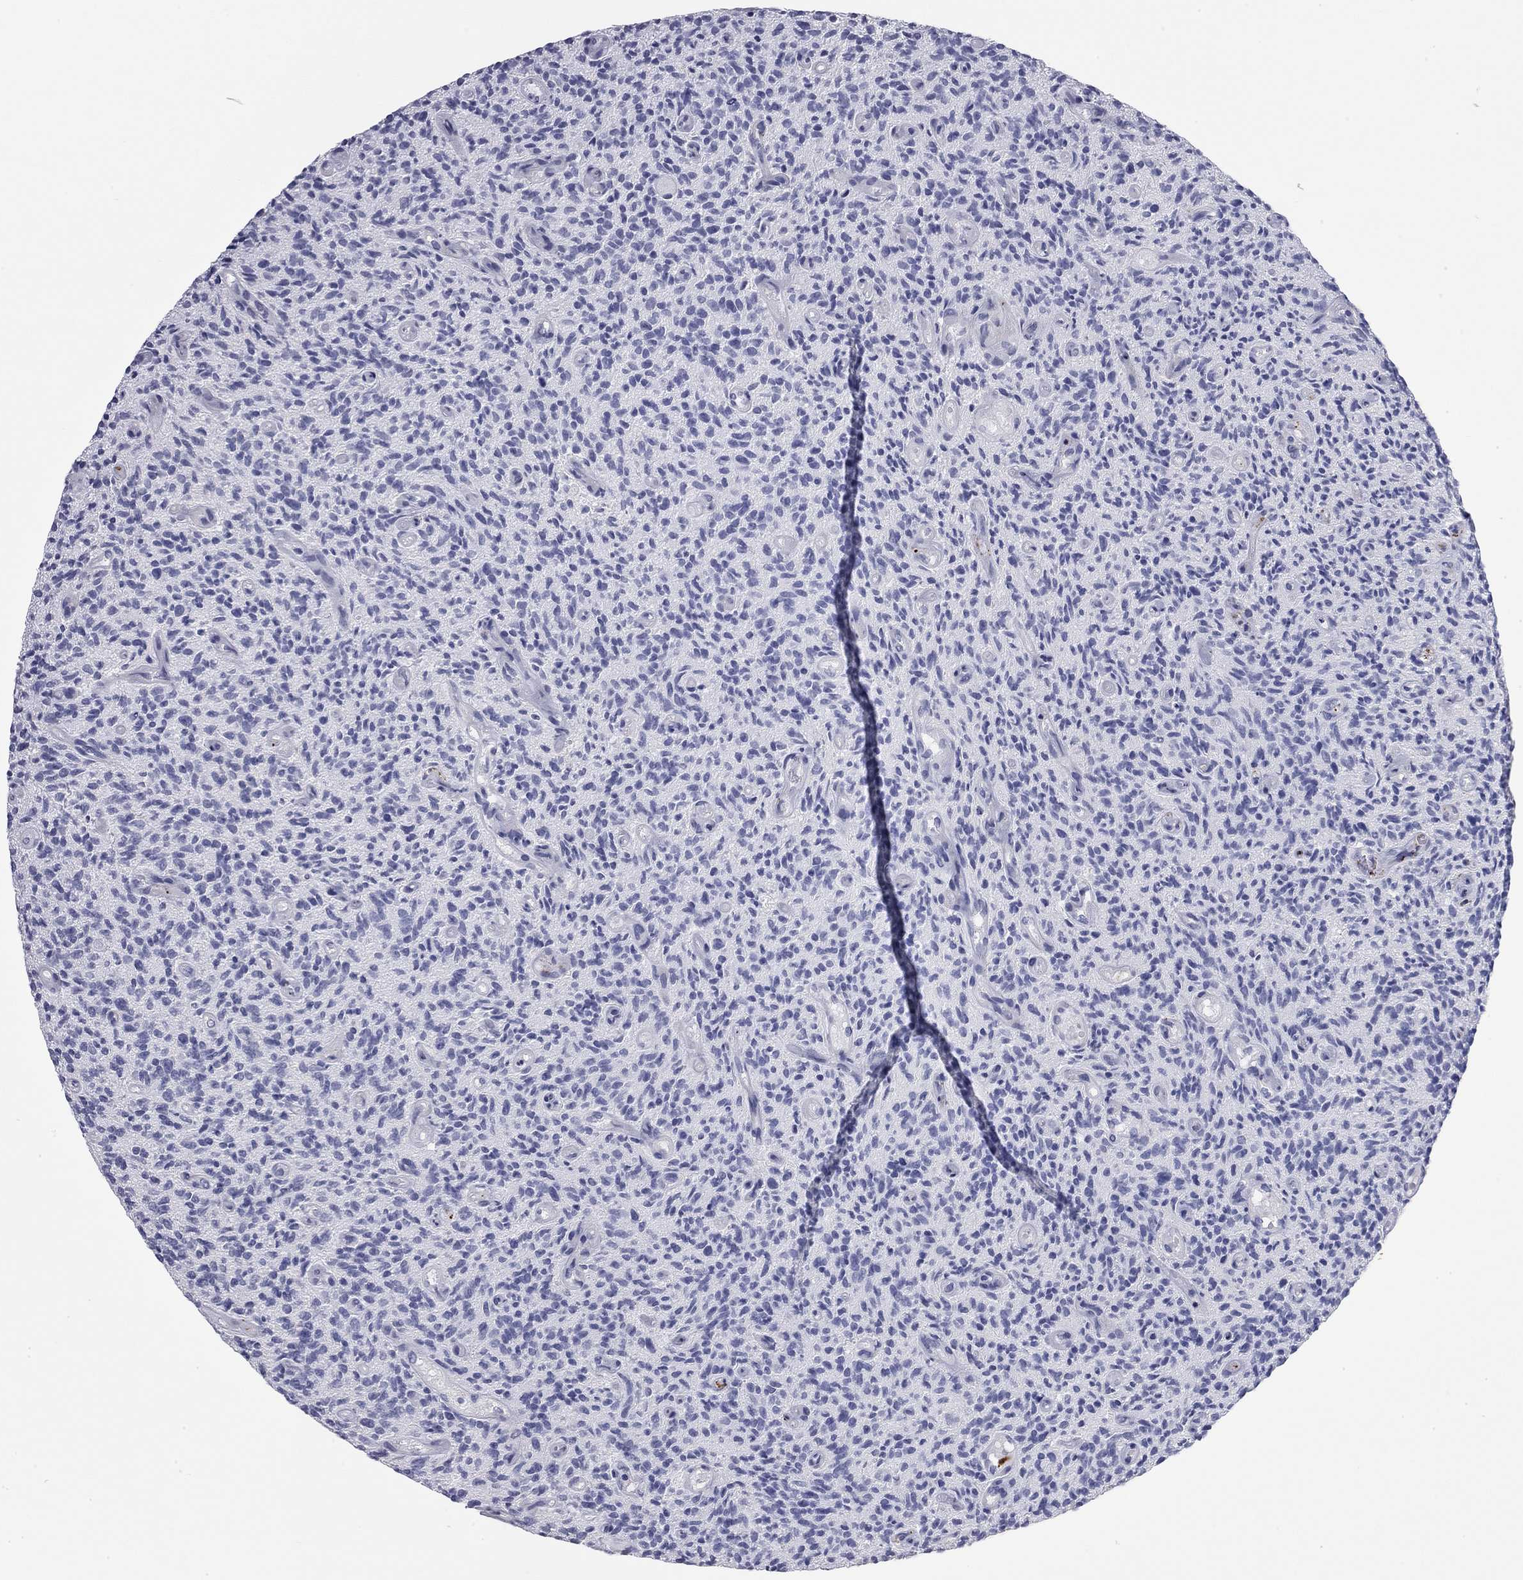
{"staining": {"intensity": "negative", "quantity": "none", "location": "none"}, "tissue": "glioma", "cell_type": "Tumor cells", "image_type": "cancer", "snomed": [{"axis": "morphology", "description": "Glioma, malignant, High grade"}, {"axis": "topography", "description": "Brain"}], "caption": "Immunohistochemistry of glioma exhibits no expression in tumor cells.", "gene": "AK8", "patient": {"sex": "male", "age": 64}}